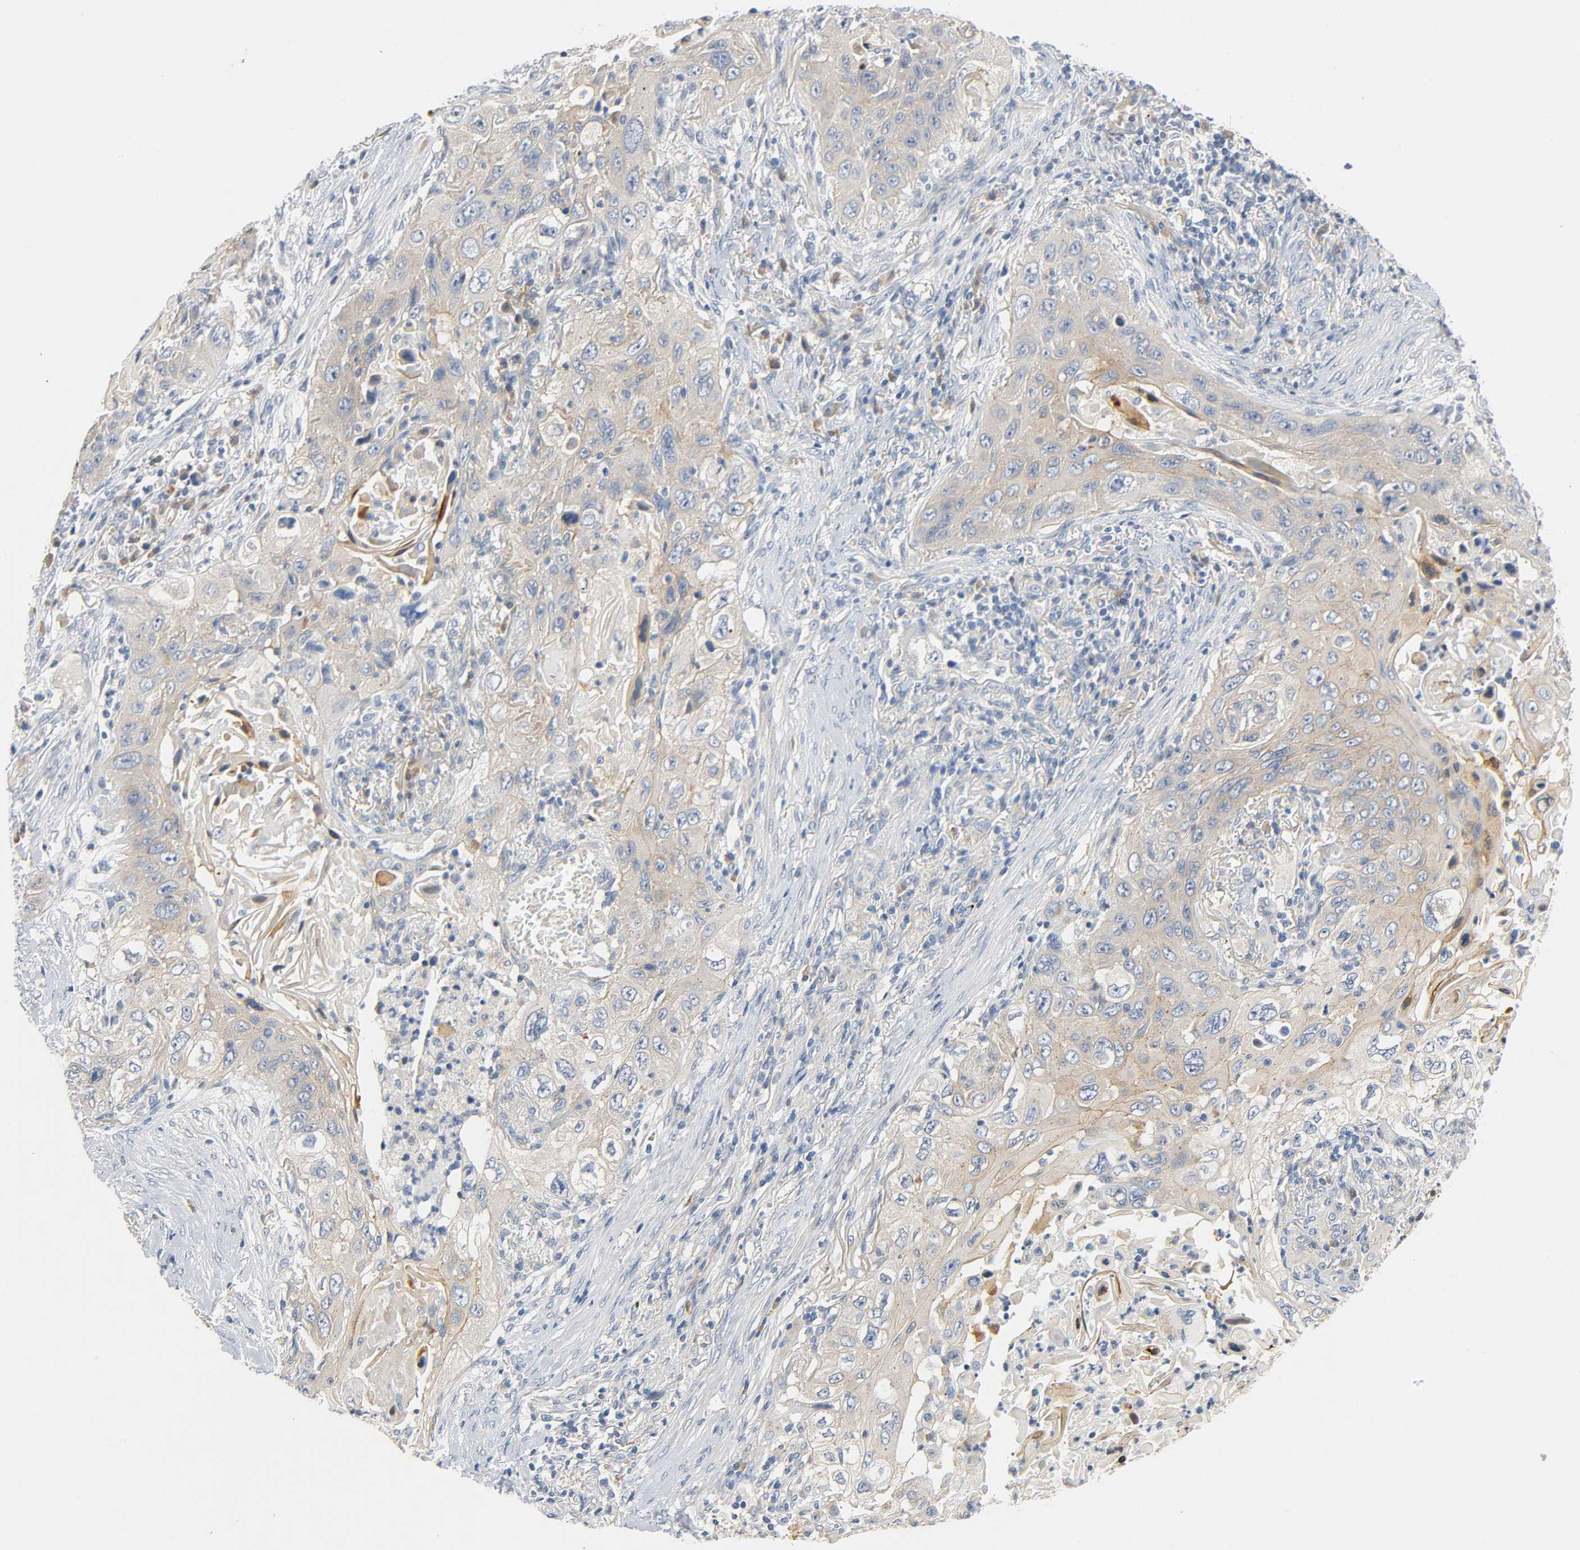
{"staining": {"intensity": "moderate", "quantity": ">75%", "location": "cytoplasmic/membranous"}, "tissue": "lung cancer", "cell_type": "Tumor cells", "image_type": "cancer", "snomed": [{"axis": "morphology", "description": "Squamous cell carcinoma, NOS"}, {"axis": "topography", "description": "Lung"}], "caption": "Moderate cytoplasmic/membranous expression is present in approximately >75% of tumor cells in lung cancer (squamous cell carcinoma).", "gene": "ARPC1A", "patient": {"sex": "female", "age": 67}}